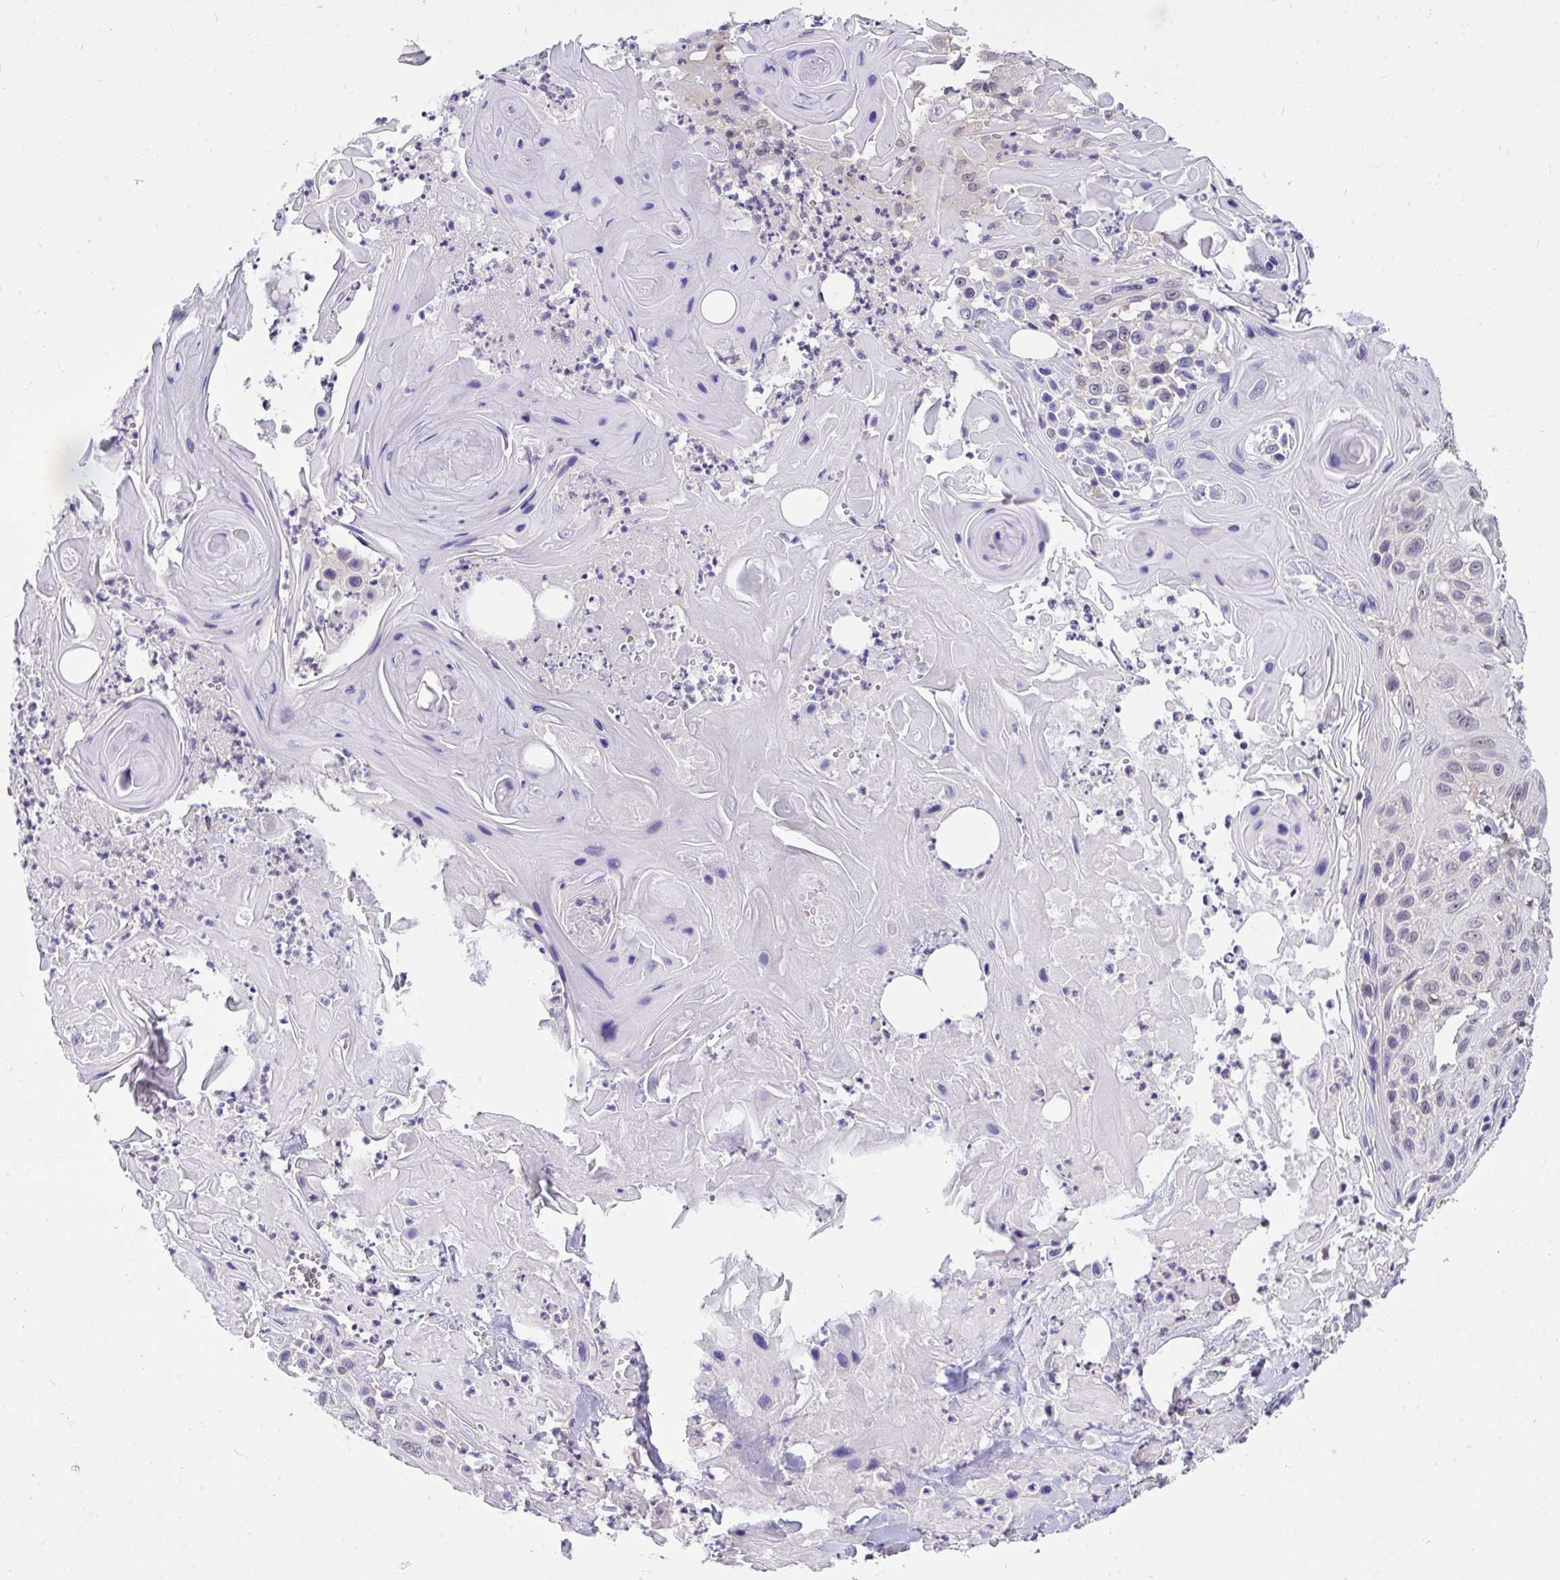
{"staining": {"intensity": "weak", "quantity": "25%-75%", "location": "nuclear"}, "tissue": "skin cancer", "cell_type": "Tumor cells", "image_type": "cancer", "snomed": [{"axis": "morphology", "description": "Squamous cell carcinoma, NOS"}, {"axis": "topography", "description": "Skin"}], "caption": "Immunohistochemistry histopathology image of neoplastic tissue: human squamous cell carcinoma (skin) stained using immunohistochemistry (IHC) demonstrates low levels of weak protein expression localized specifically in the nuclear of tumor cells, appearing as a nuclear brown color.", "gene": "PPP1CA", "patient": {"sex": "male", "age": 82}}